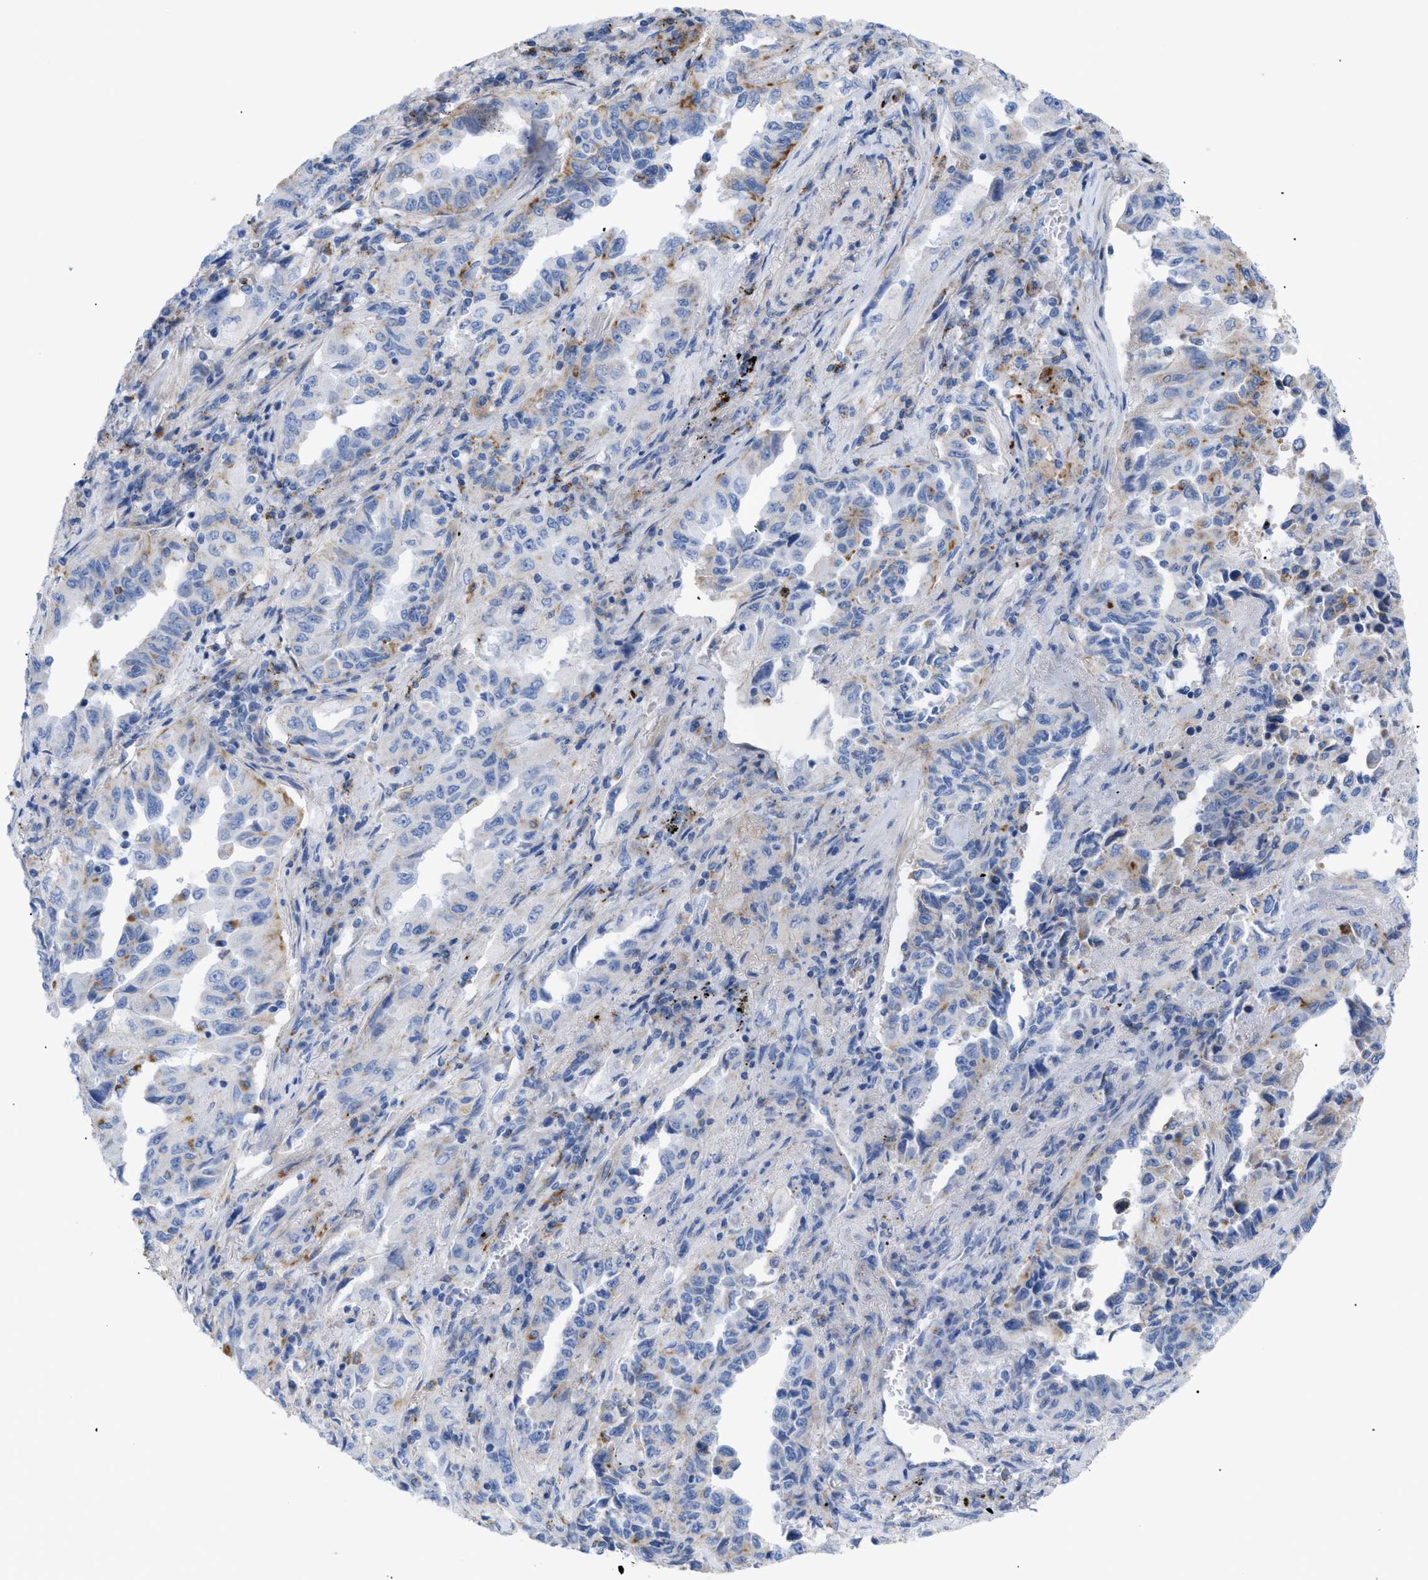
{"staining": {"intensity": "moderate", "quantity": "<25%", "location": "cytoplasmic/membranous"}, "tissue": "lung cancer", "cell_type": "Tumor cells", "image_type": "cancer", "snomed": [{"axis": "morphology", "description": "Adenocarcinoma, NOS"}, {"axis": "topography", "description": "Lung"}], "caption": "About <25% of tumor cells in human lung adenocarcinoma exhibit moderate cytoplasmic/membranous protein staining as visualized by brown immunohistochemical staining.", "gene": "DRAM2", "patient": {"sex": "female", "age": 51}}